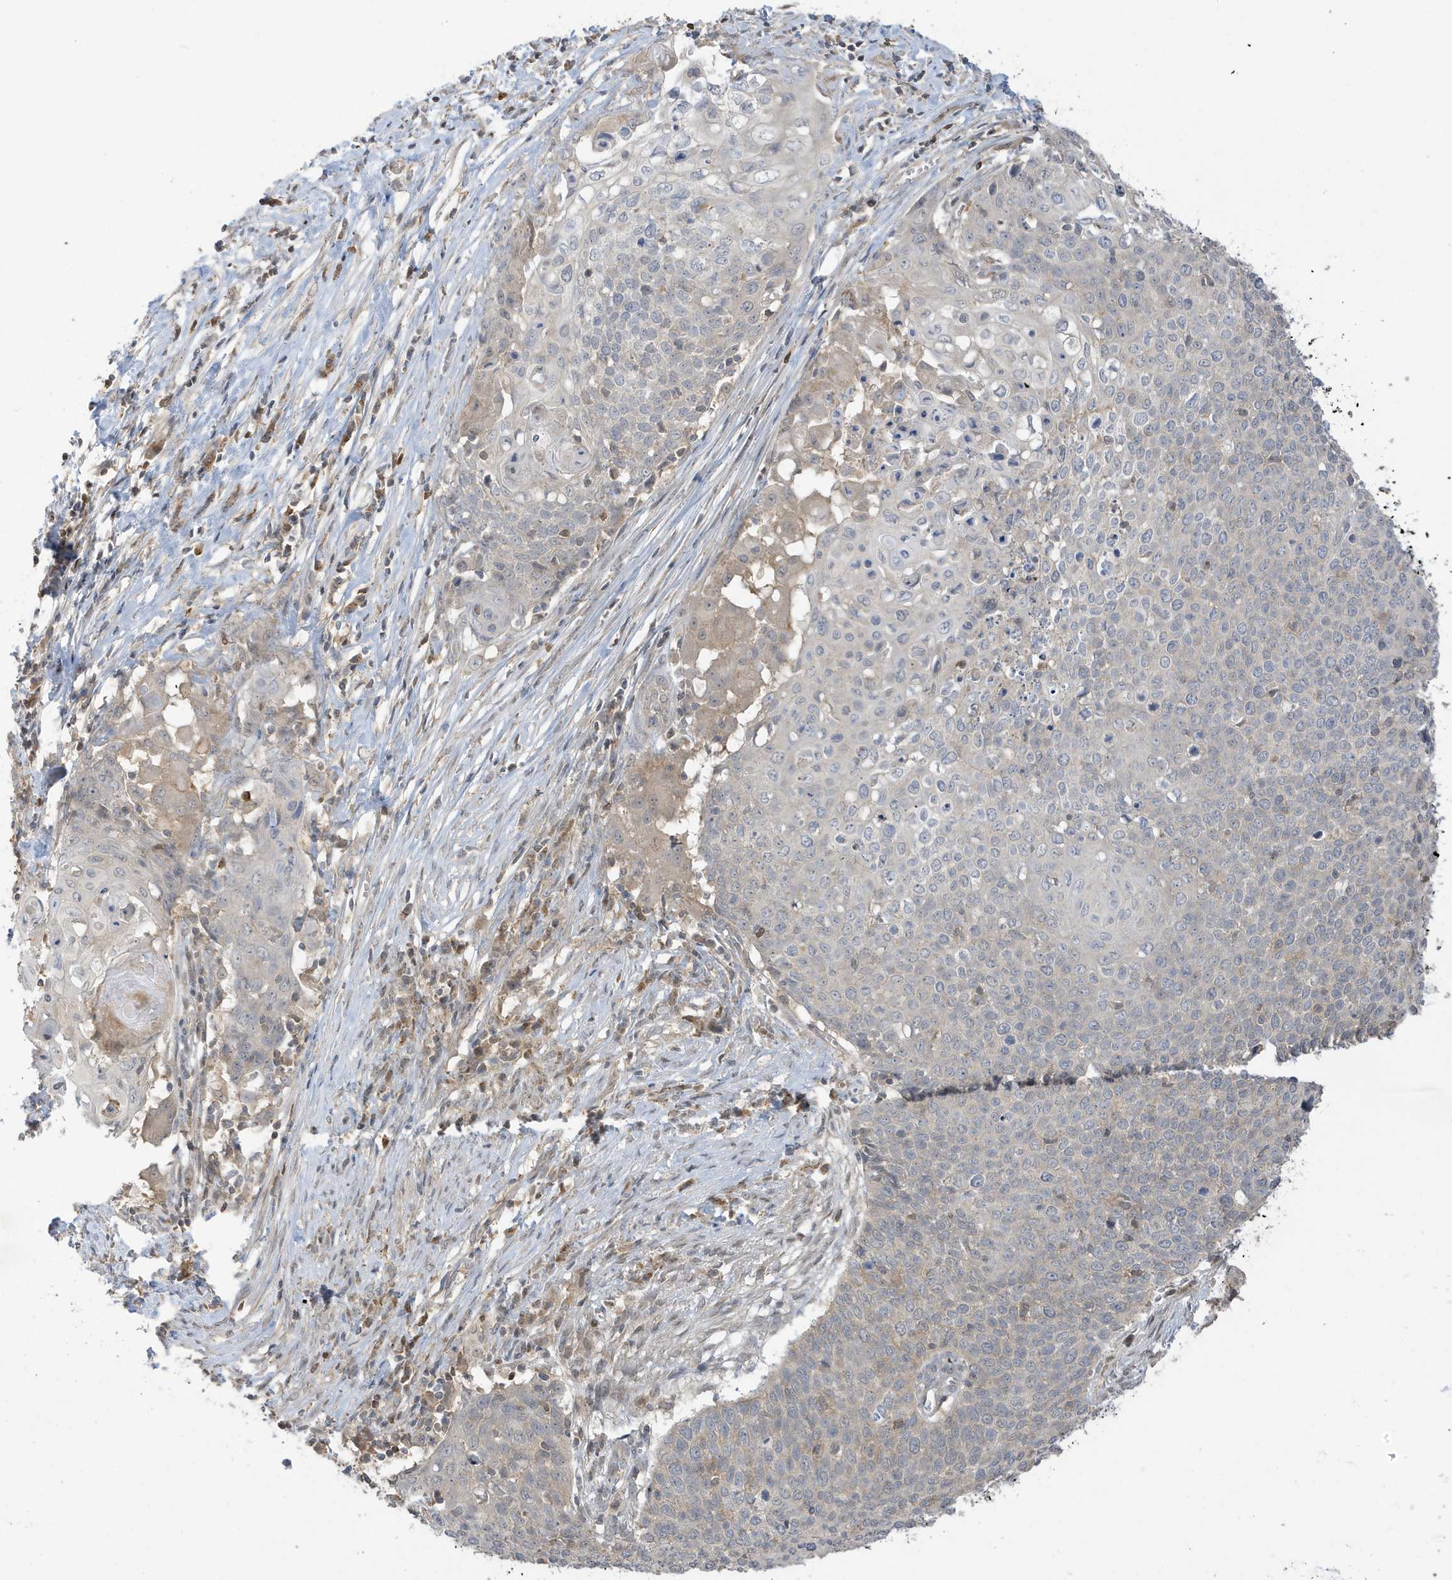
{"staining": {"intensity": "negative", "quantity": "none", "location": "none"}, "tissue": "cervical cancer", "cell_type": "Tumor cells", "image_type": "cancer", "snomed": [{"axis": "morphology", "description": "Squamous cell carcinoma, NOS"}, {"axis": "topography", "description": "Cervix"}], "caption": "High magnification brightfield microscopy of cervical cancer stained with DAB (3,3'-diaminobenzidine) (brown) and counterstained with hematoxylin (blue): tumor cells show no significant staining.", "gene": "TAB3", "patient": {"sex": "female", "age": 39}}